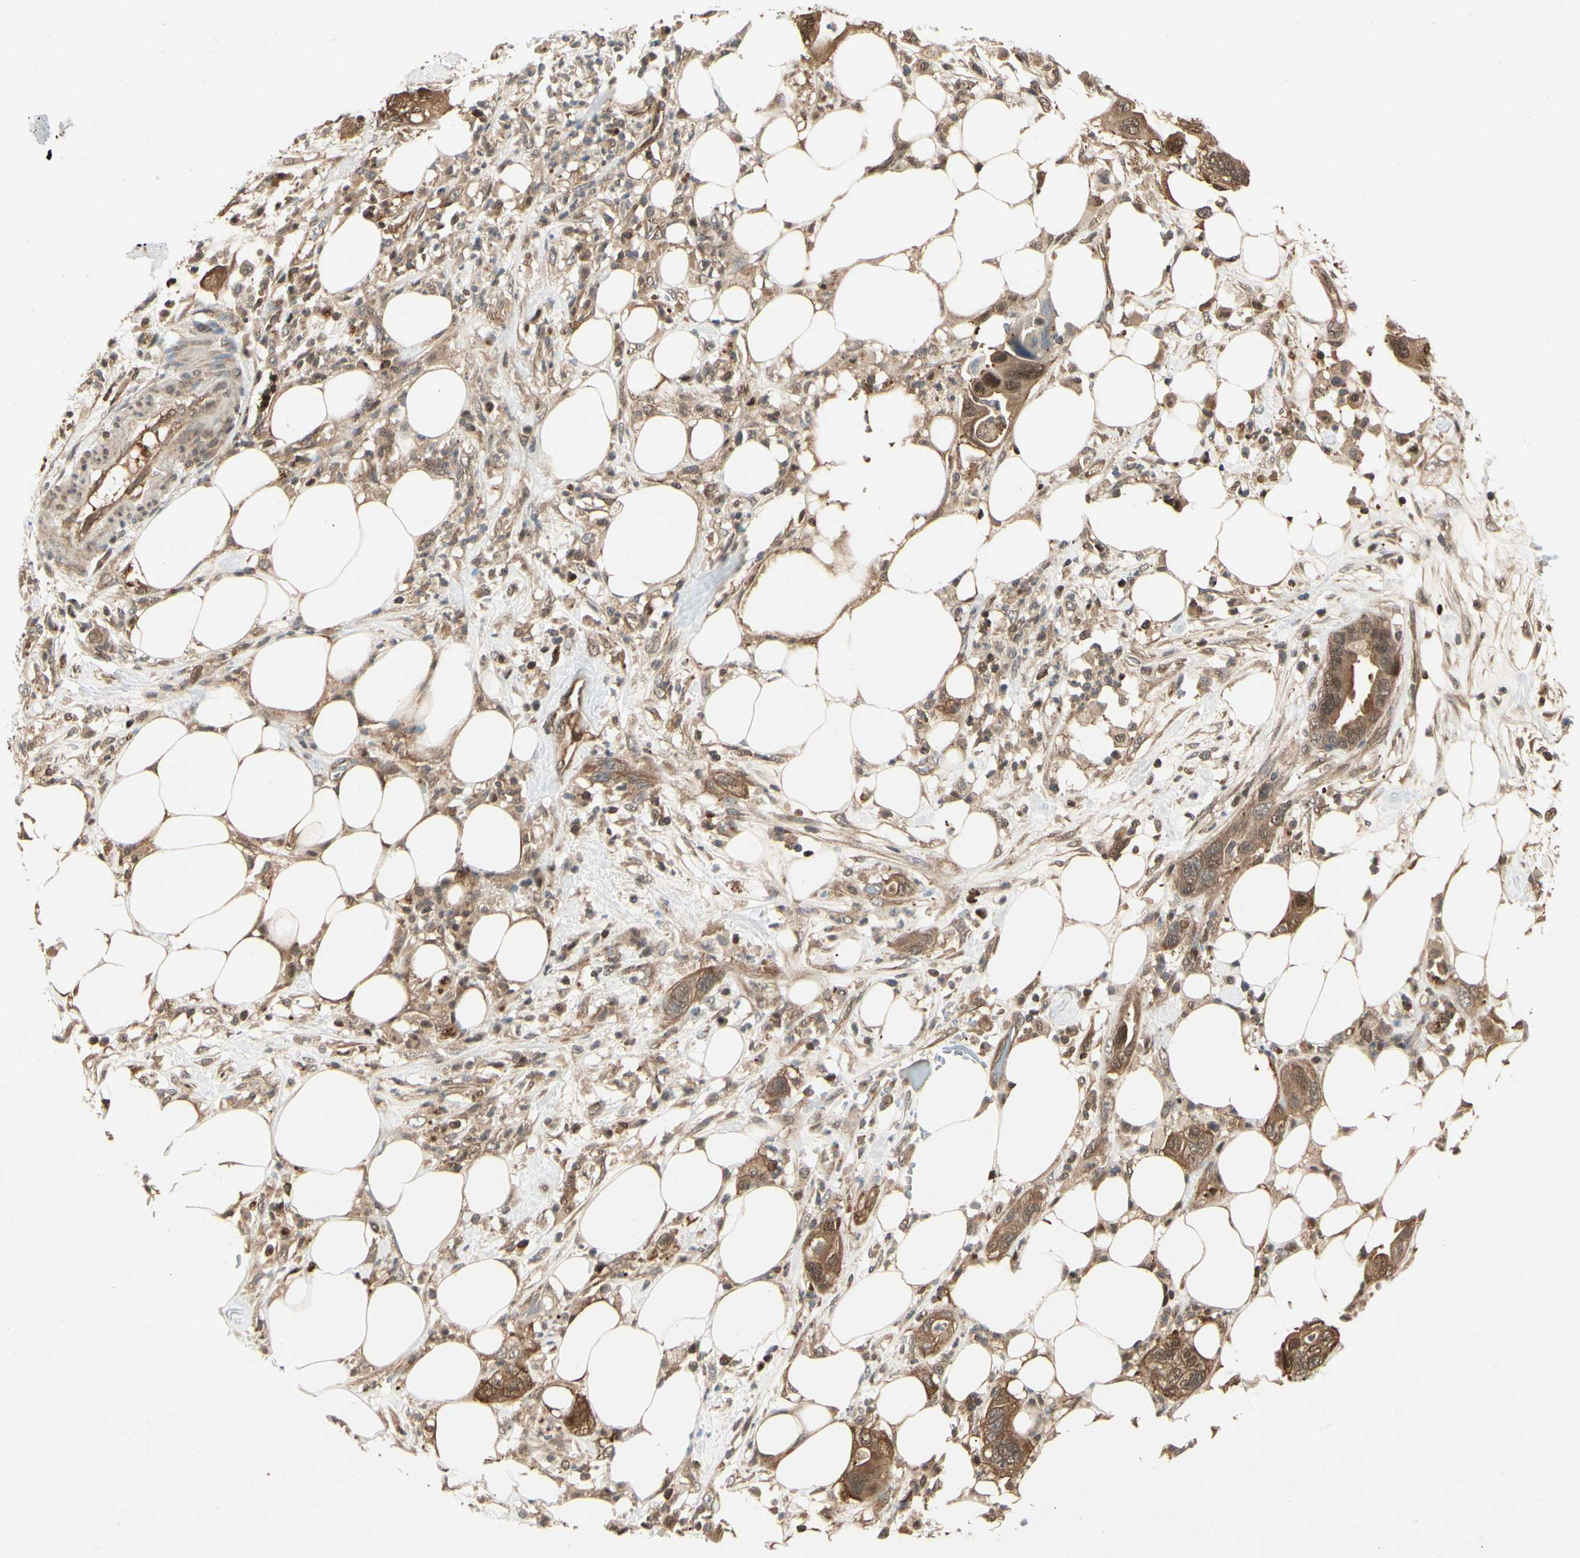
{"staining": {"intensity": "moderate", "quantity": ">75%", "location": "cytoplasmic/membranous"}, "tissue": "pancreatic cancer", "cell_type": "Tumor cells", "image_type": "cancer", "snomed": [{"axis": "morphology", "description": "Adenocarcinoma, NOS"}, {"axis": "topography", "description": "Pancreas"}], "caption": "Human pancreatic cancer stained with a brown dye demonstrates moderate cytoplasmic/membranous positive staining in approximately >75% of tumor cells.", "gene": "YWHAQ", "patient": {"sex": "female", "age": 71}}